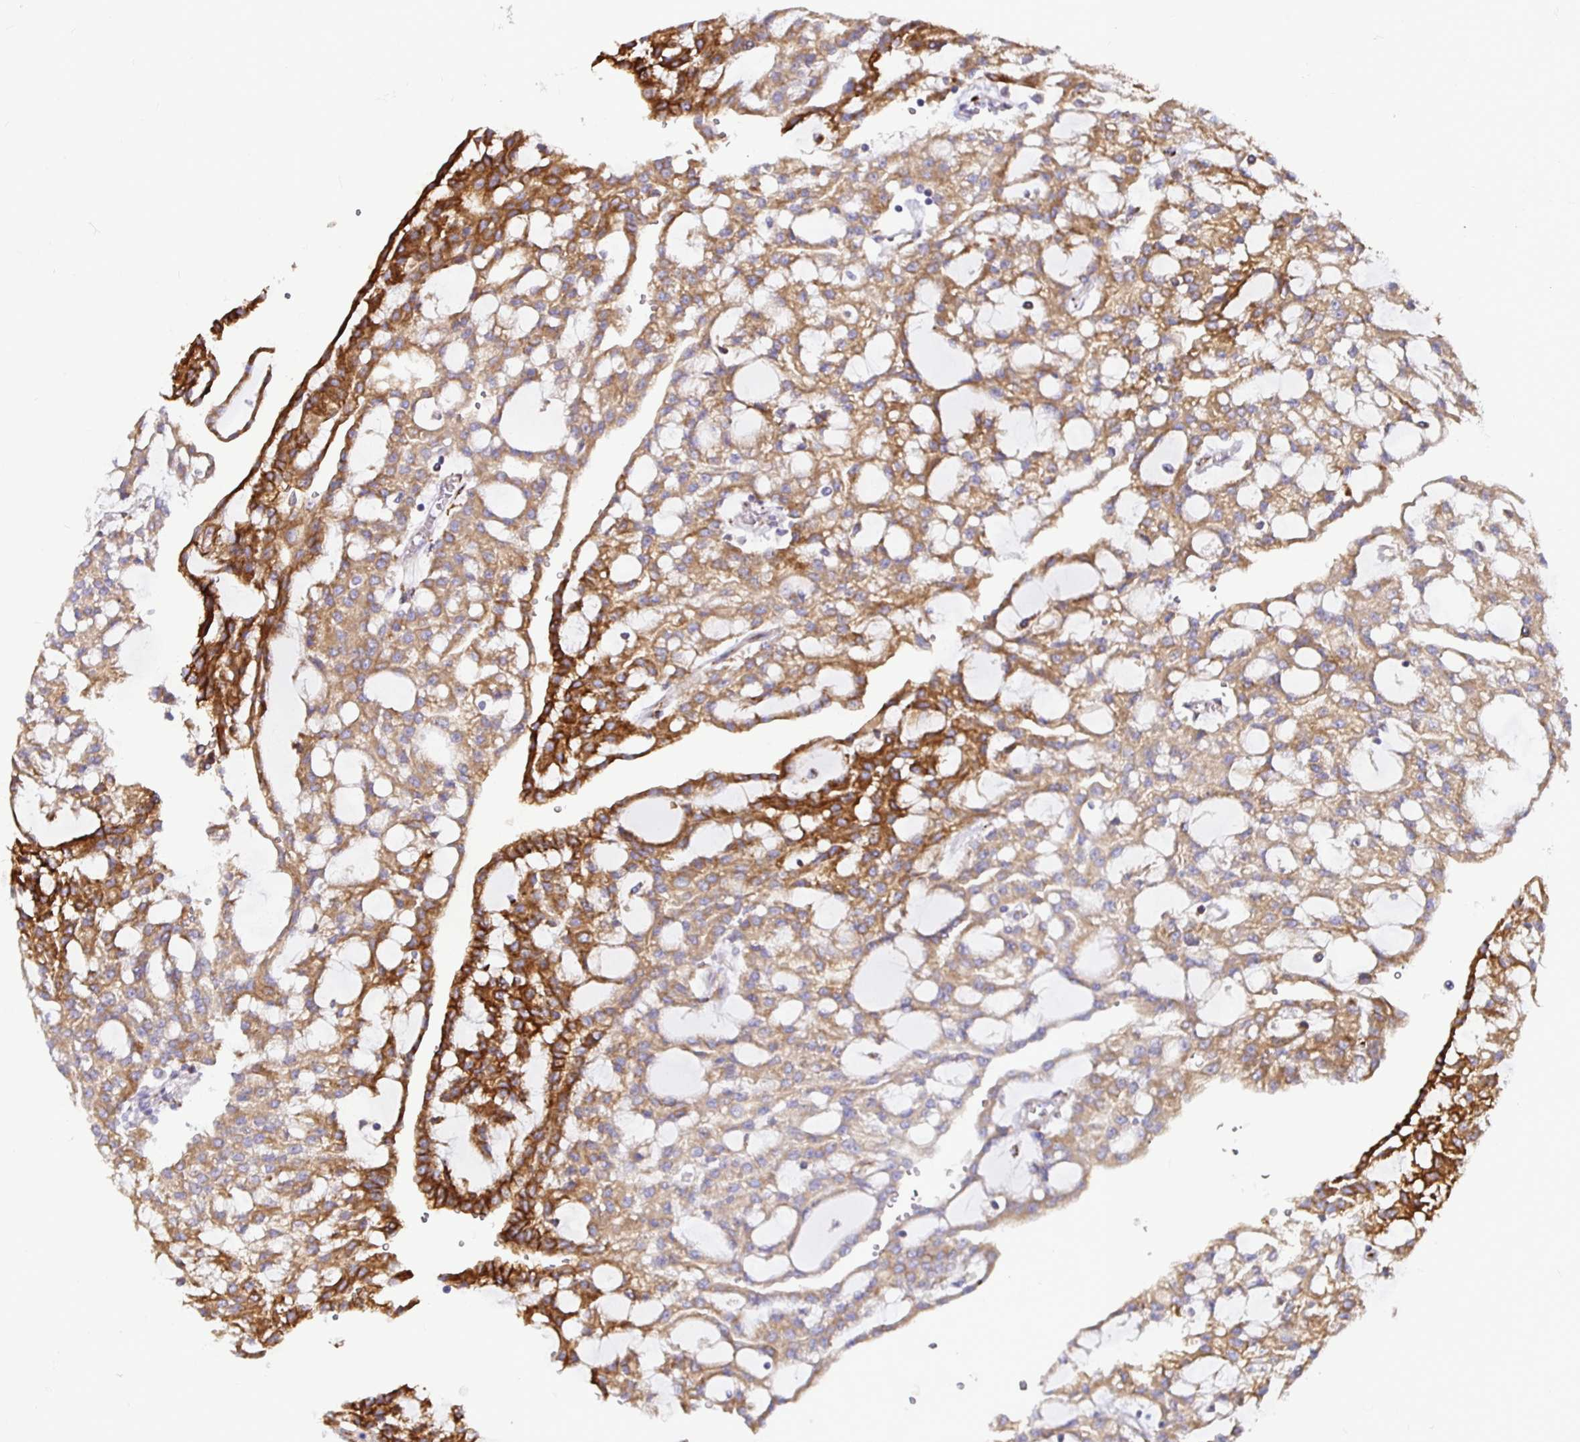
{"staining": {"intensity": "strong", "quantity": "25%-75%", "location": "cytoplasmic/membranous"}, "tissue": "renal cancer", "cell_type": "Tumor cells", "image_type": "cancer", "snomed": [{"axis": "morphology", "description": "Adenocarcinoma, NOS"}, {"axis": "topography", "description": "Kidney"}], "caption": "Immunohistochemistry (IHC) histopathology image of human renal adenocarcinoma stained for a protein (brown), which demonstrates high levels of strong cytoplasmic/membranous expression in approximately 25%-75% of tumor cells.", "gene": "P4HA2", "patient": {"sex": "male", "age": 63}}